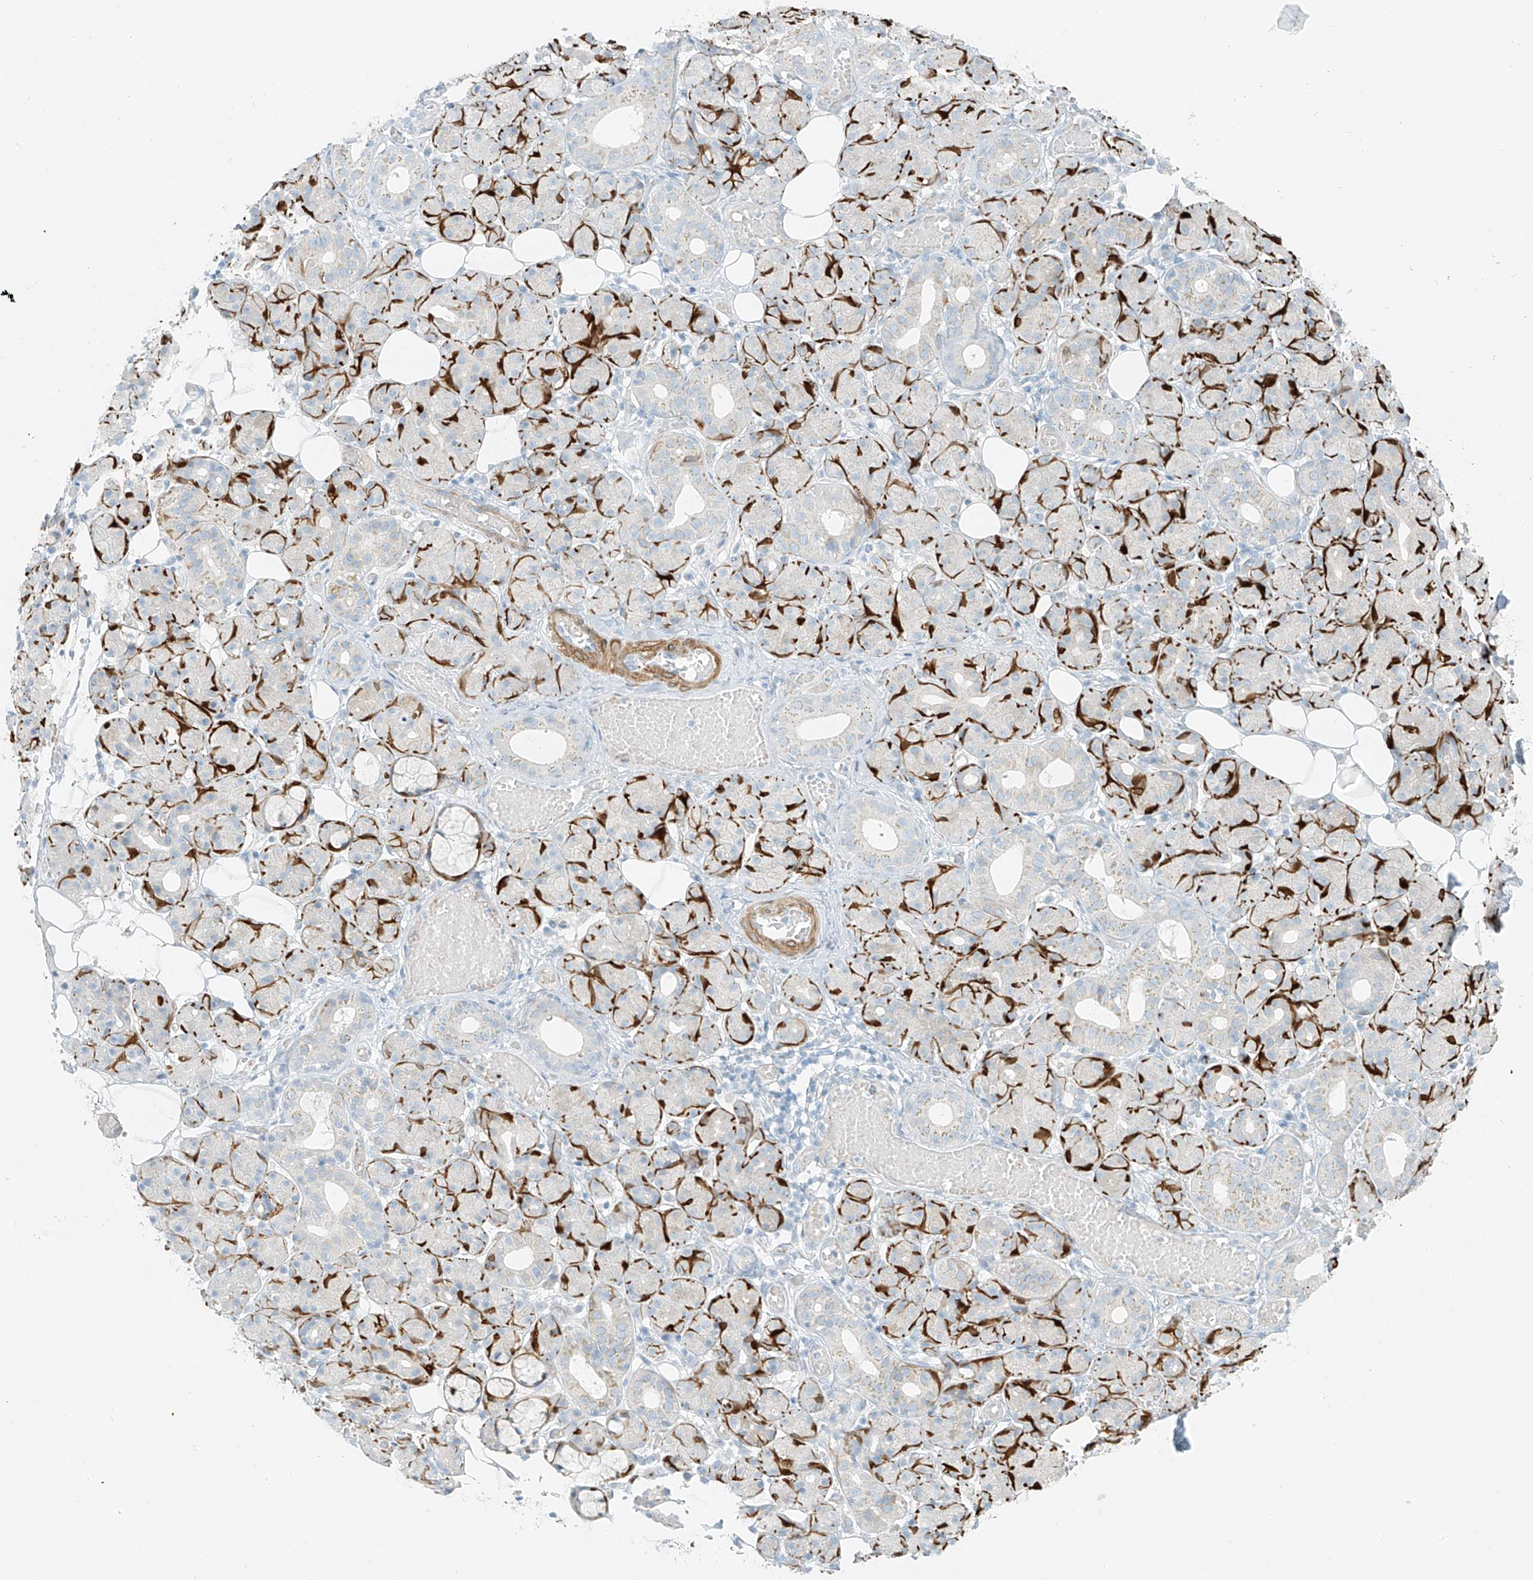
{"staining": {"intensity": "negative", "quantity": "none", "location": "none"}, "tissue": "salivary gland", "cell_type": "Glandular cells", "image_type": "normal", "snomed": [{"axis": "morphology", "description": "Normal tissue, NOS"}, {"axis": "topography", "description": "Salivary gland"}], "caption": "Immunohistochemistry of benign salivary gland demonstrates no positivity in glandular cells.", "gene": "SMCP", "patient": {"sex": "male", "age": 63}}